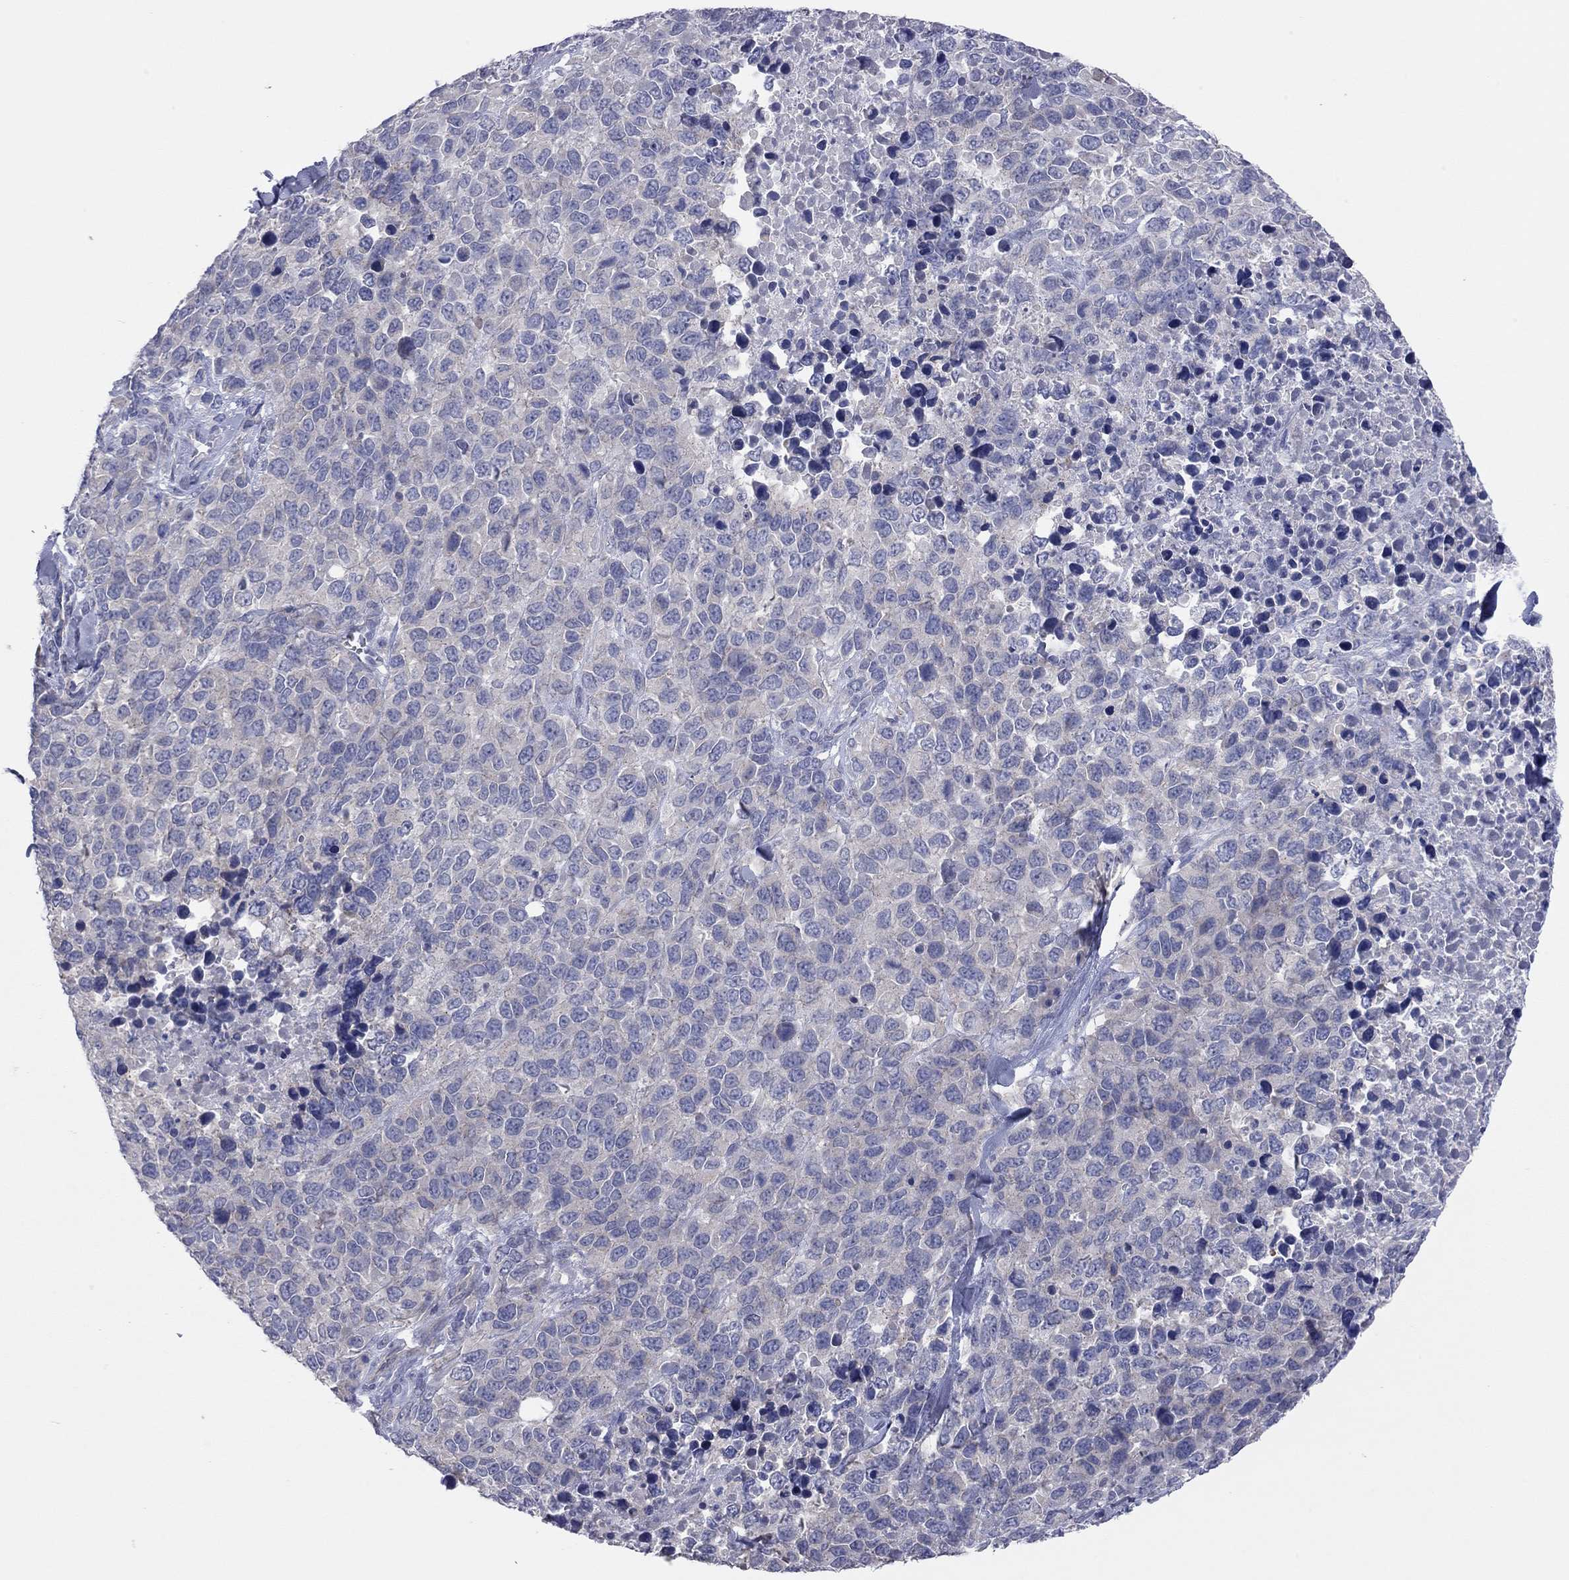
{"staining": {"intensity": "negative", "quantity": "none", "location": "none"}, "tissue": "melanoma", "cell_type": "Tumor cells", "image_type": "cancer", "snomed": [{"axis": "morphology", "description": "Malignant melanoma, Metastatic site"}, {"axis": "topography", "description": "Skin"}], "caption": "Tumor cells show no significant protein staining in melanoma.", "gene": "KCNB1", "patient": {"sex": "male", "age": 84}}